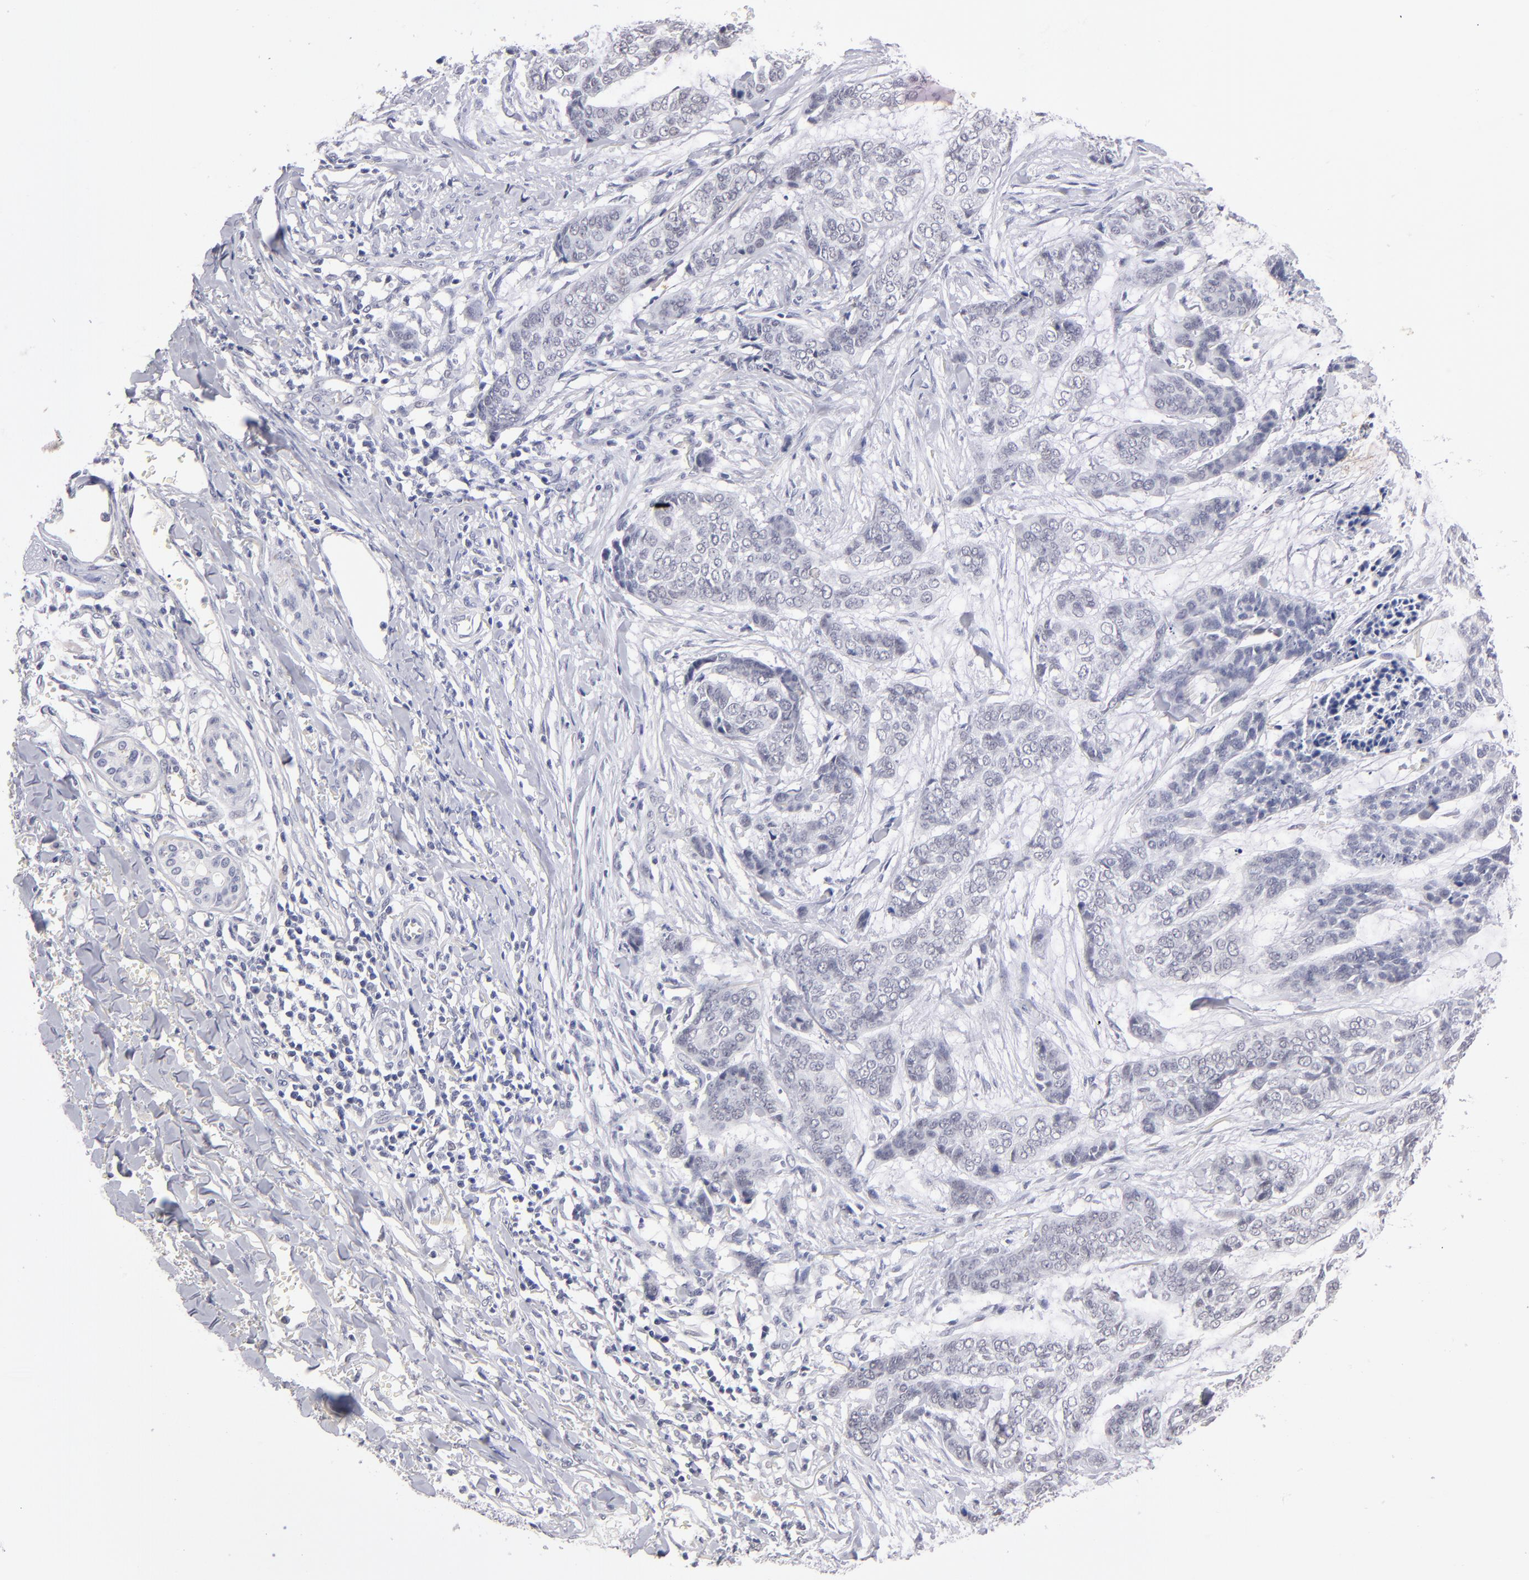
{"staining": {"intensity": "negative", "quantity": "none", "location": "none"}, "tissue": "skin cancer", "cell_type": "Tumor cells", "image_type": "cancer", "snomed": [{"axis": "morphology", "description": "Basal cell carcinoma"}, {"axis": "topography", "description": "Skin"}], "caption": "Tumor cells show no significant protein expression in skin cancer (basal cell carcinoma). (Brightfield microscopy of DAB immunohistochemistry (IHC) at high magnification).", "gene": "TEX11", "patient": {"sex": "female", "age": 64}}